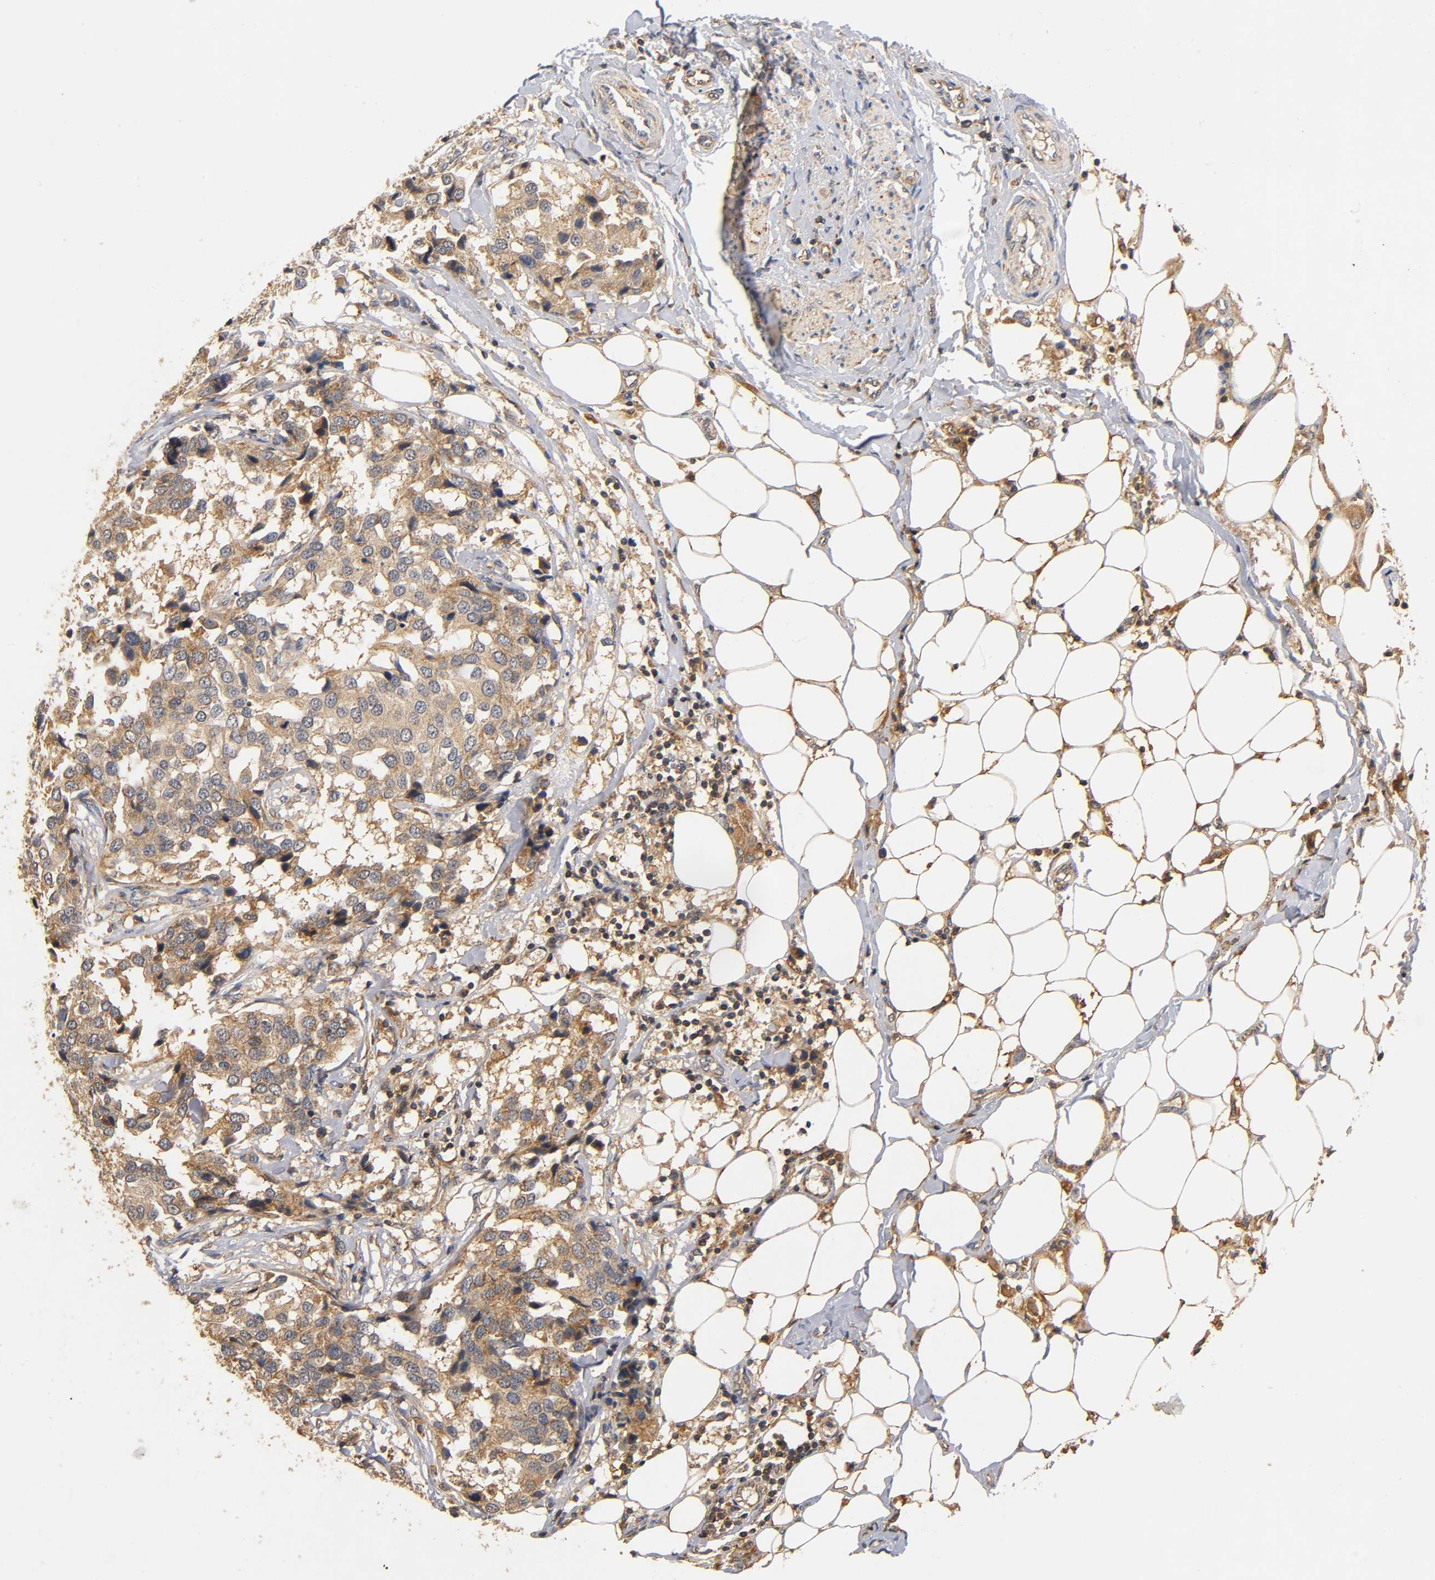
{"staining": {"intensity": "moderate", "quantity": ">75%", "location": "cytoplasmic/membranous"}, "tissue": "breast cancer", "cell_type": "Tumor cells", "image_type": "cancer", "snomed": [{"axis": "morphology", "description": "Duct carcinoma"}, {"axis": "topography", "description": "Breast"}], "caption": "IHC micrograph of breast infiltrating ductal carcinoma stained for a protein (brown), which demonstrates medium levels of moderate cytoplasmic/membranous expression in about >75% of tumor cells.", "gene": "SCAP", "patient": {"sex": "female", "age": 80}}